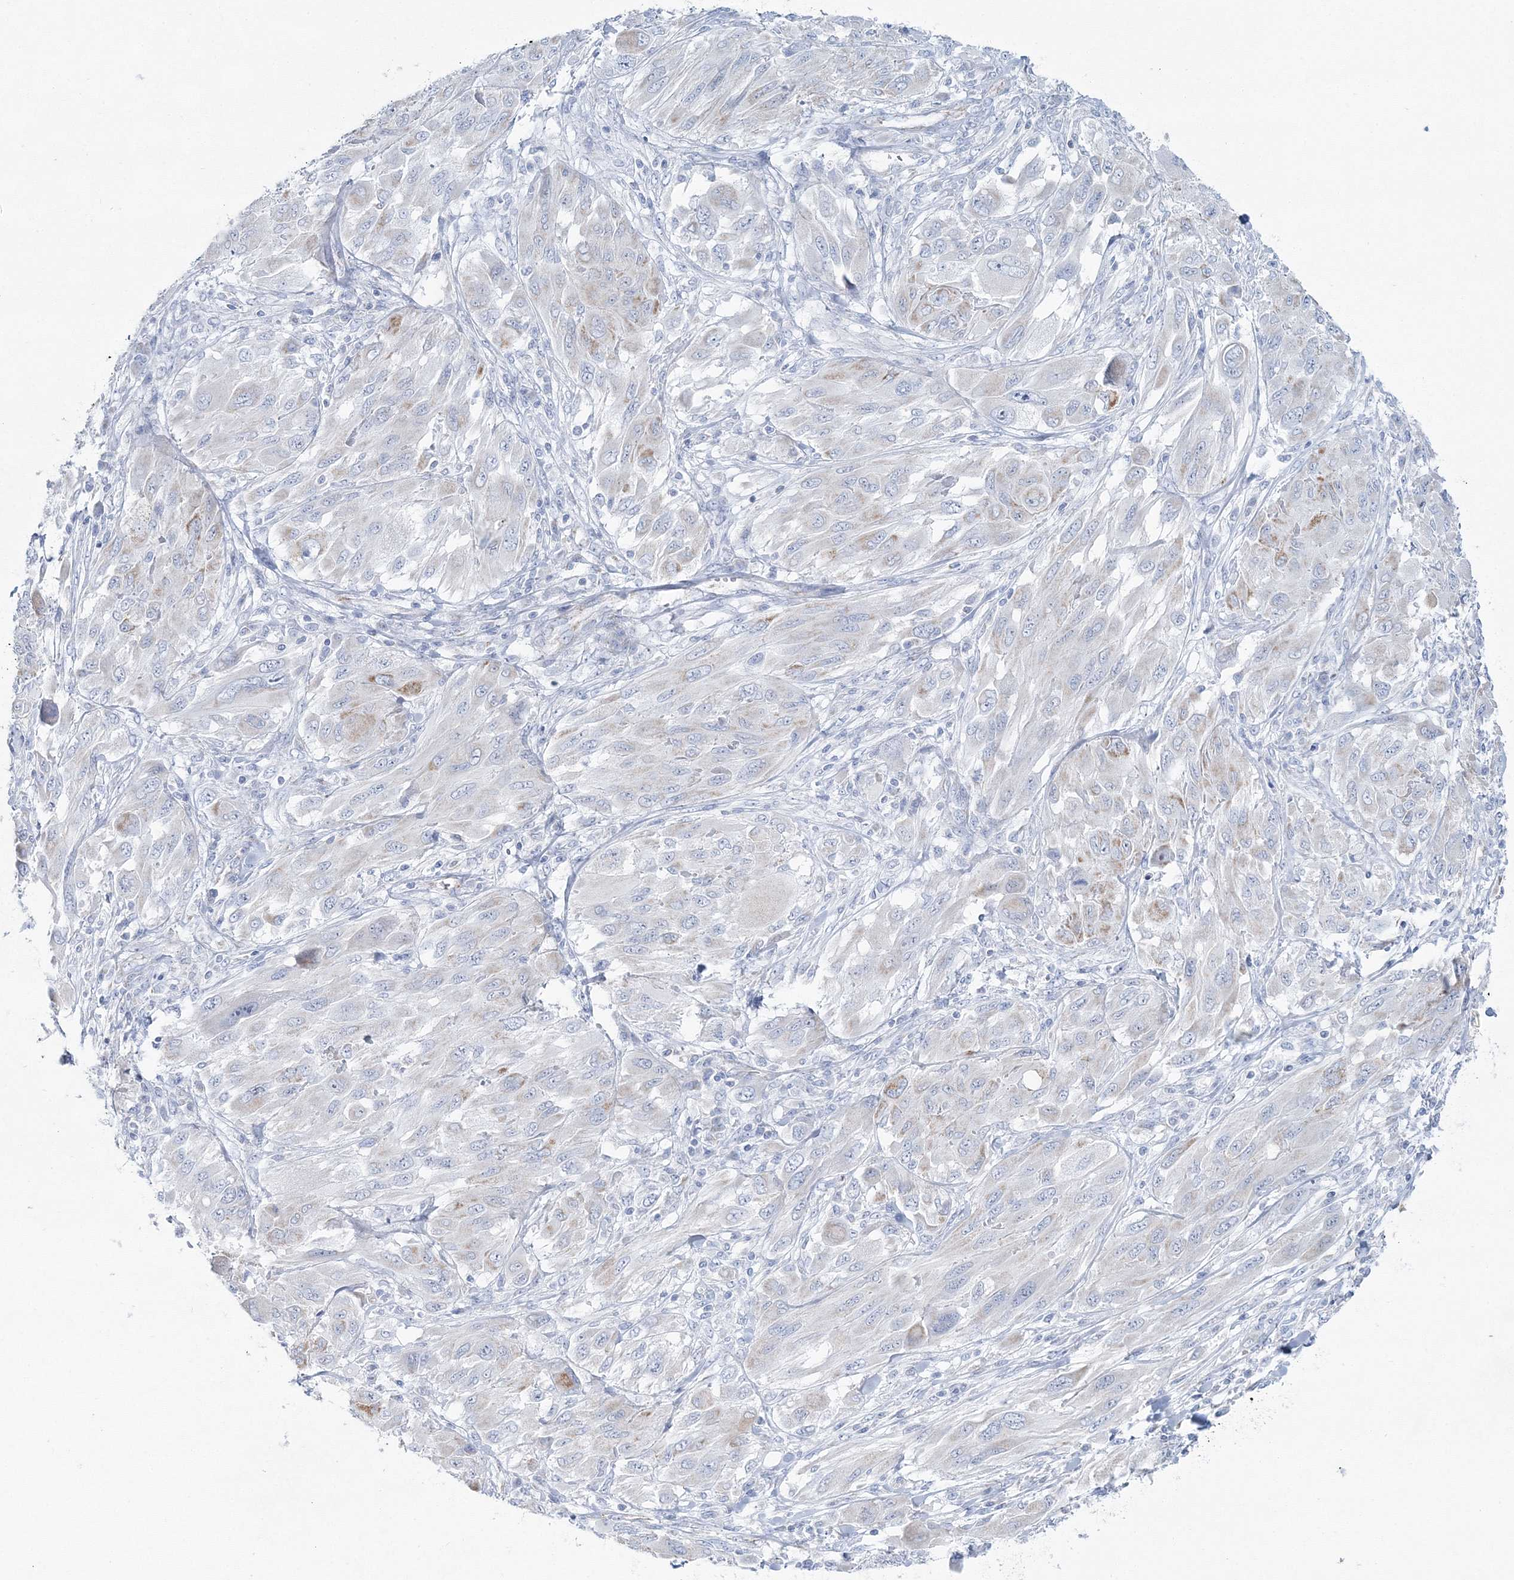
{"staining": {"intensity": "weak", "quantity": "<25%", "location": "cytoplasmic/membranous"}, "tissue": "melanoma", "cell_type": "Tumor cells", "image_type": "cancer", "snomed": [{"axis": "morphology", "description": "Malignant melanoma, NOS"}, {"axis": "topography", "description": "Skin"}], "caption": "Immunohistochemistry of melanoma shows no expression in tumor cells.", "gene": "HIBCH", "patient": {"sex": "female", "age": 91}}